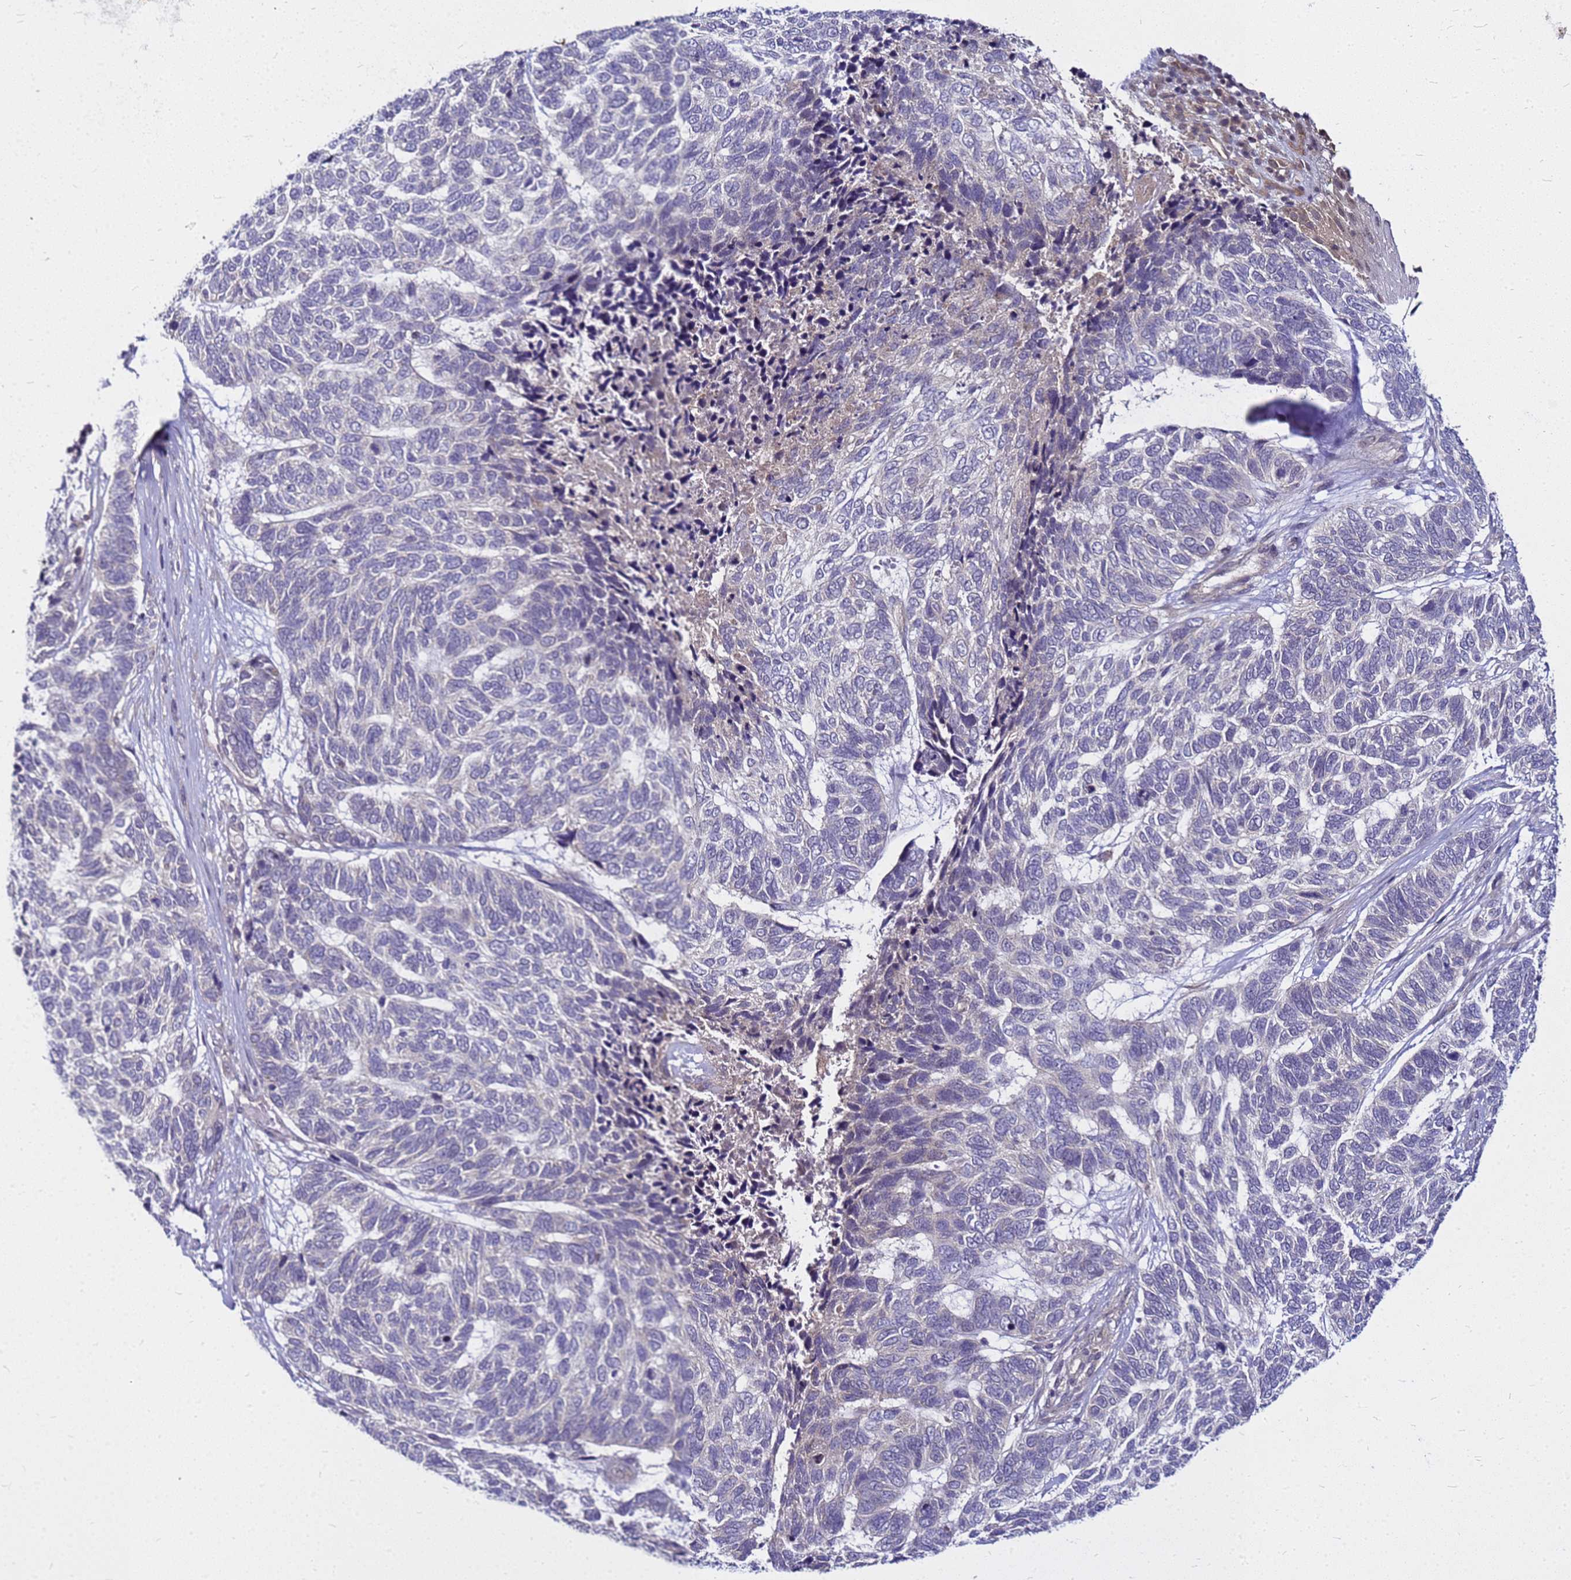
{"staining": {"intensity": "negative", "quantity": "none", "location": "none"}, "tissue": "skin cancer", "cell_type": "Tumor cells", "image_type": "cancer", "snomed": [{"axis": "morphology", "description": "Basal cell carcinoma"}, {"axis": "topography", "description": "Skin"}], "caption": "This is a histopathology image of immunohistochemistry staining of skin cancer (basal cell carcinoma), which shows no positivity in tumor cells.", "gene": "SAT1", "patient": {"sex": "female", "age": 65}}